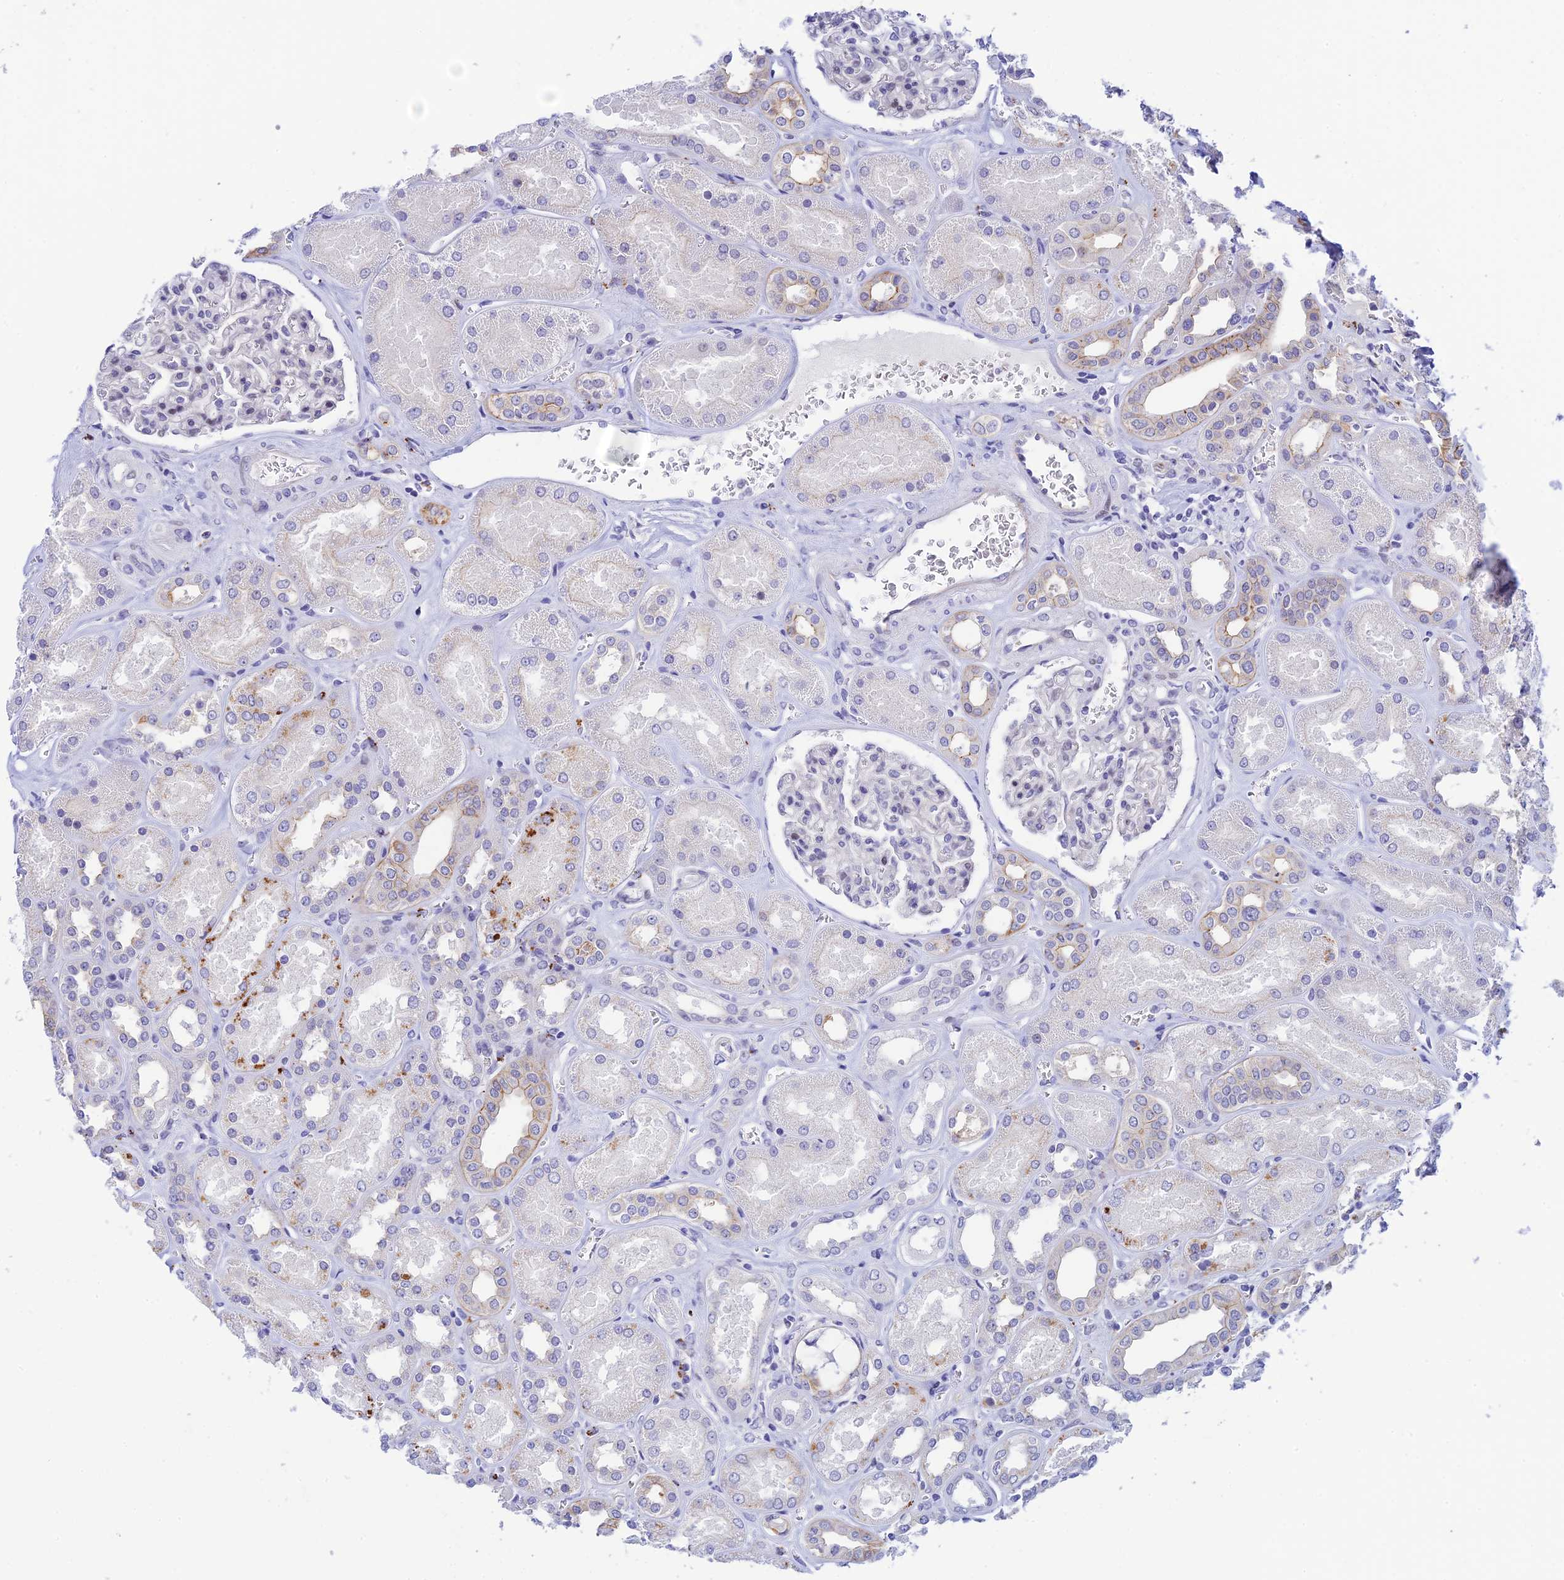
{"staining": {"intensity": "negative", "quantity": "none", "location": "none"}, "tissue": "kidney", "cell_type": "Cells in glomeruli", "image_type": "normal", "snomed": [{"axis": "morphology", "description": "Normal tissue, NOS"}, {"axis": "morphology", "description": "Adenocarcinoma, NOS"}, {"axis": "topography", "description": "Kidney"}], "caption": "A photomicrograph of kidney stained for a protein displays no brown staining in cells in glomeruli. (Brightfield microscopy of DAB (3,3'-diaminobenzidine) immunohistochemistry at high magnification).", "gene": "RASGEF1B", "patient": {"sex": "female", "age": 68}}